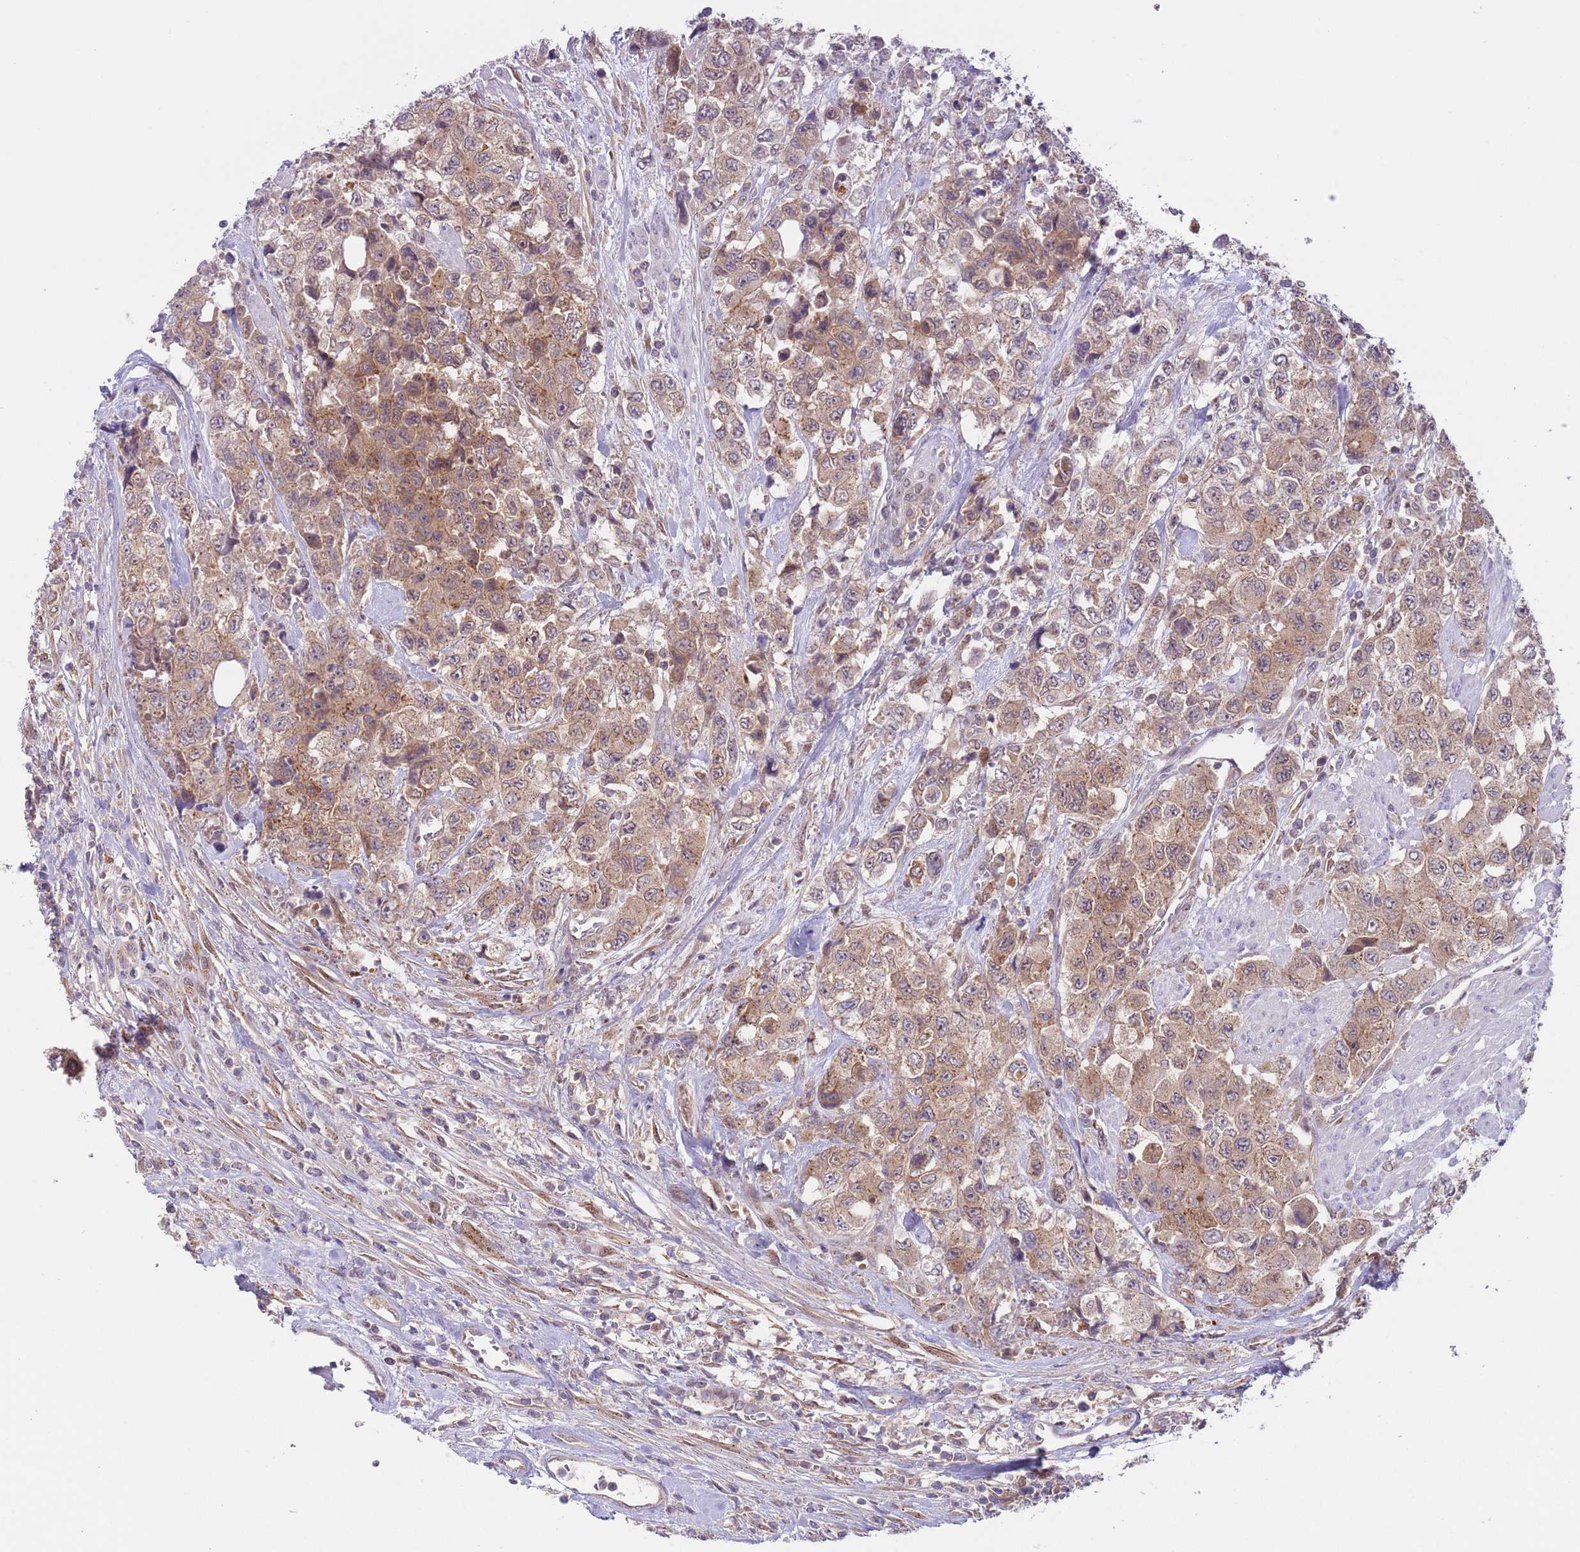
{"staining": {"intensity": "weak", "quantity": ">75%", "location": "cytoplasmic/membranous"}, "tissue": "urothelial cancer", "cell_type": "Tumor cells", "image_type": "cancer", "snomed": [{"axis": "morphology", "description": "Urothelial carcinoma, High grade"}, {"axis": "topography", "description": "Urinary bladder"}], "caption": "Protein expression analysis of human urothelial cancer reveals weak cytoplasmic/membranous staining in about >75% of tumor cells.", "gene": "COPE", "patient": {"sex": "female", "age": 78}}